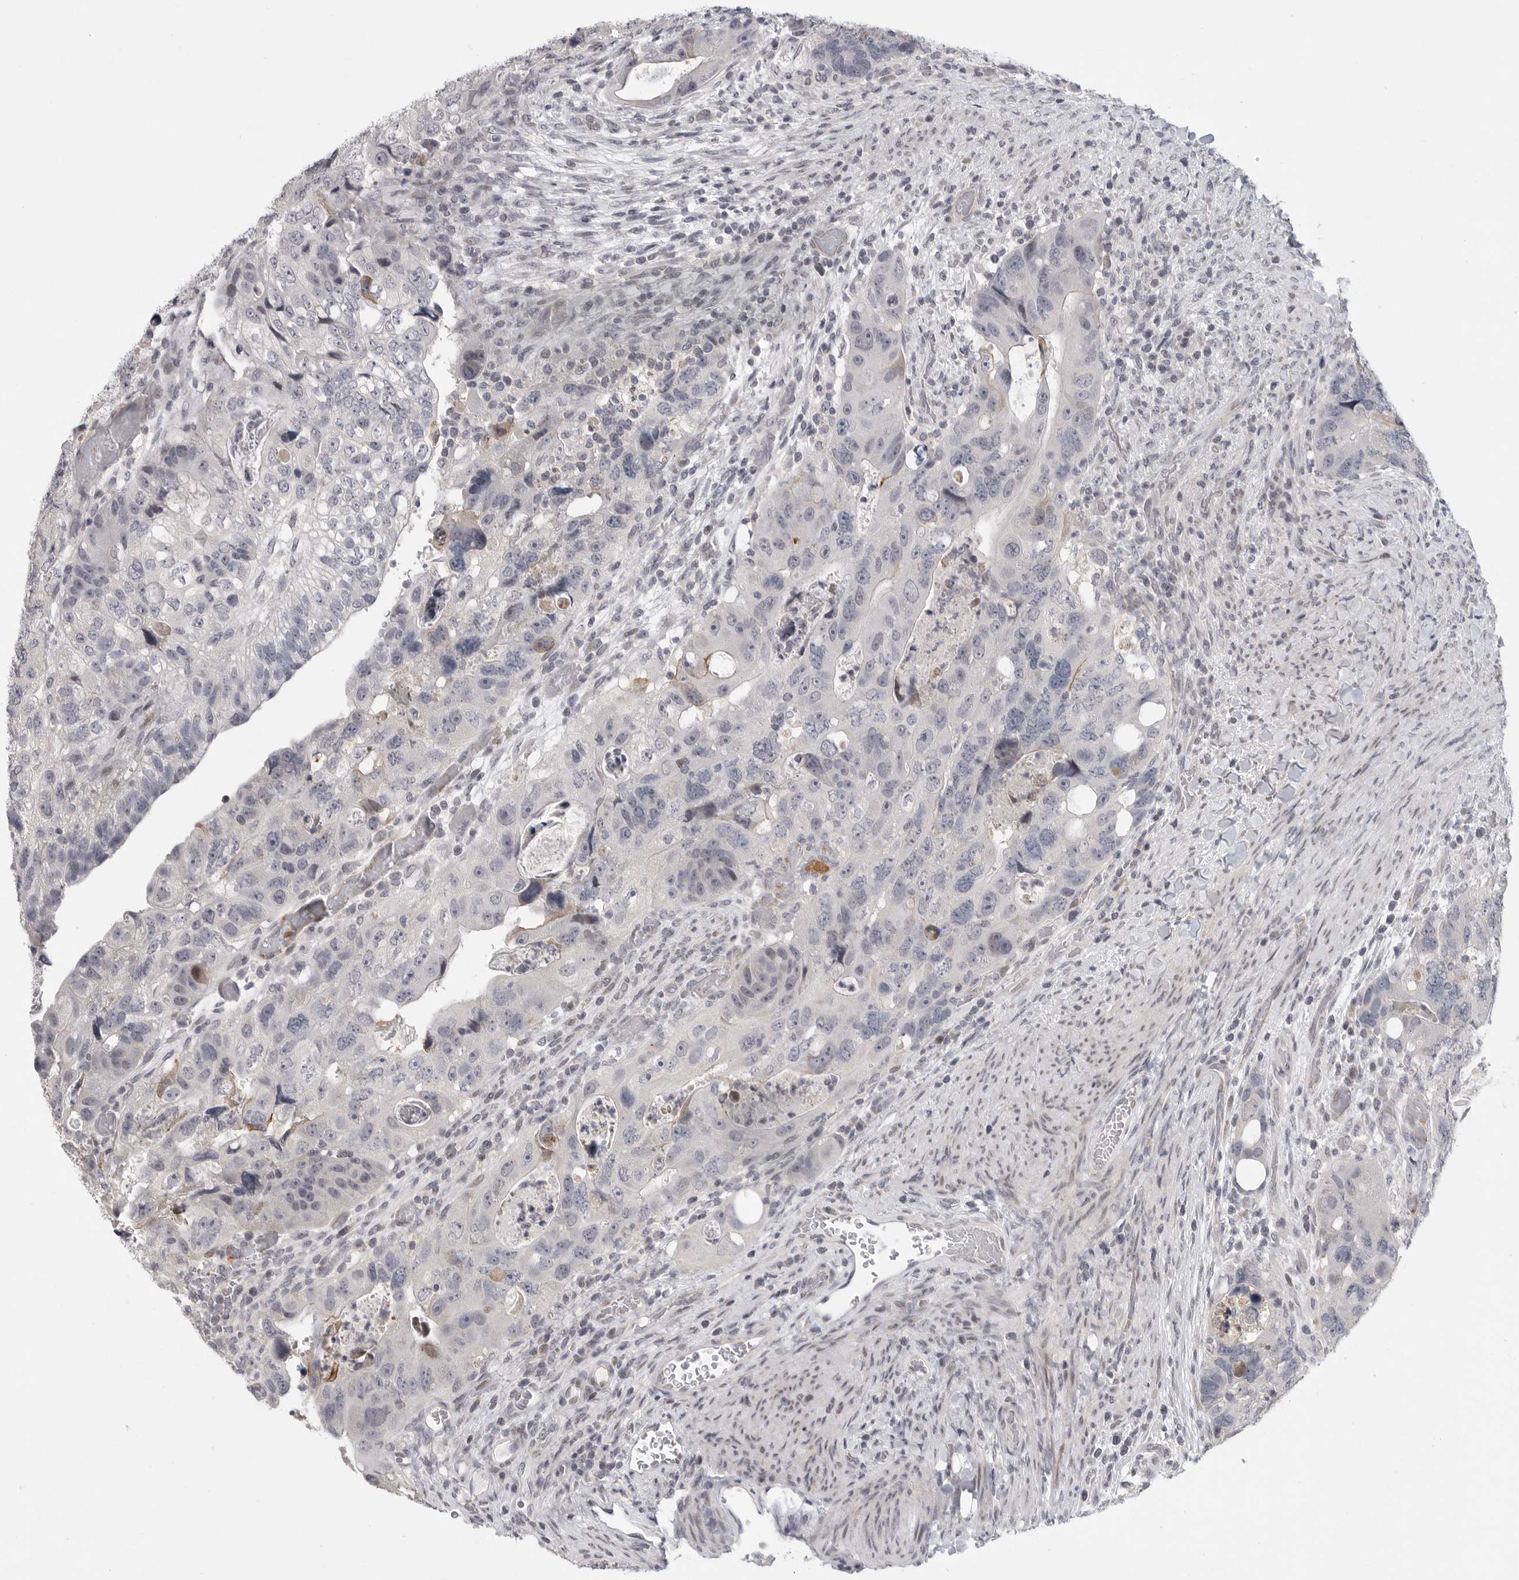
{"staining": {"intensity": "negative", "quantity": "none", "location": "none"}, "tissue": "colorectal cancer", "cell_type": "Tumor cells", "image_type": "cancer", "snomed": [{"axis": "morphology", "description": "Adenocarcinoma, NOS"}, {"axis": "topography", "description": "Rectum"}], "caption": "Tumor cells are negative for protein expression in human colorectal cancer (adenocarcinoma).", "gene": "FBXO43", "patient": {"sex": "male", "age": 59}}